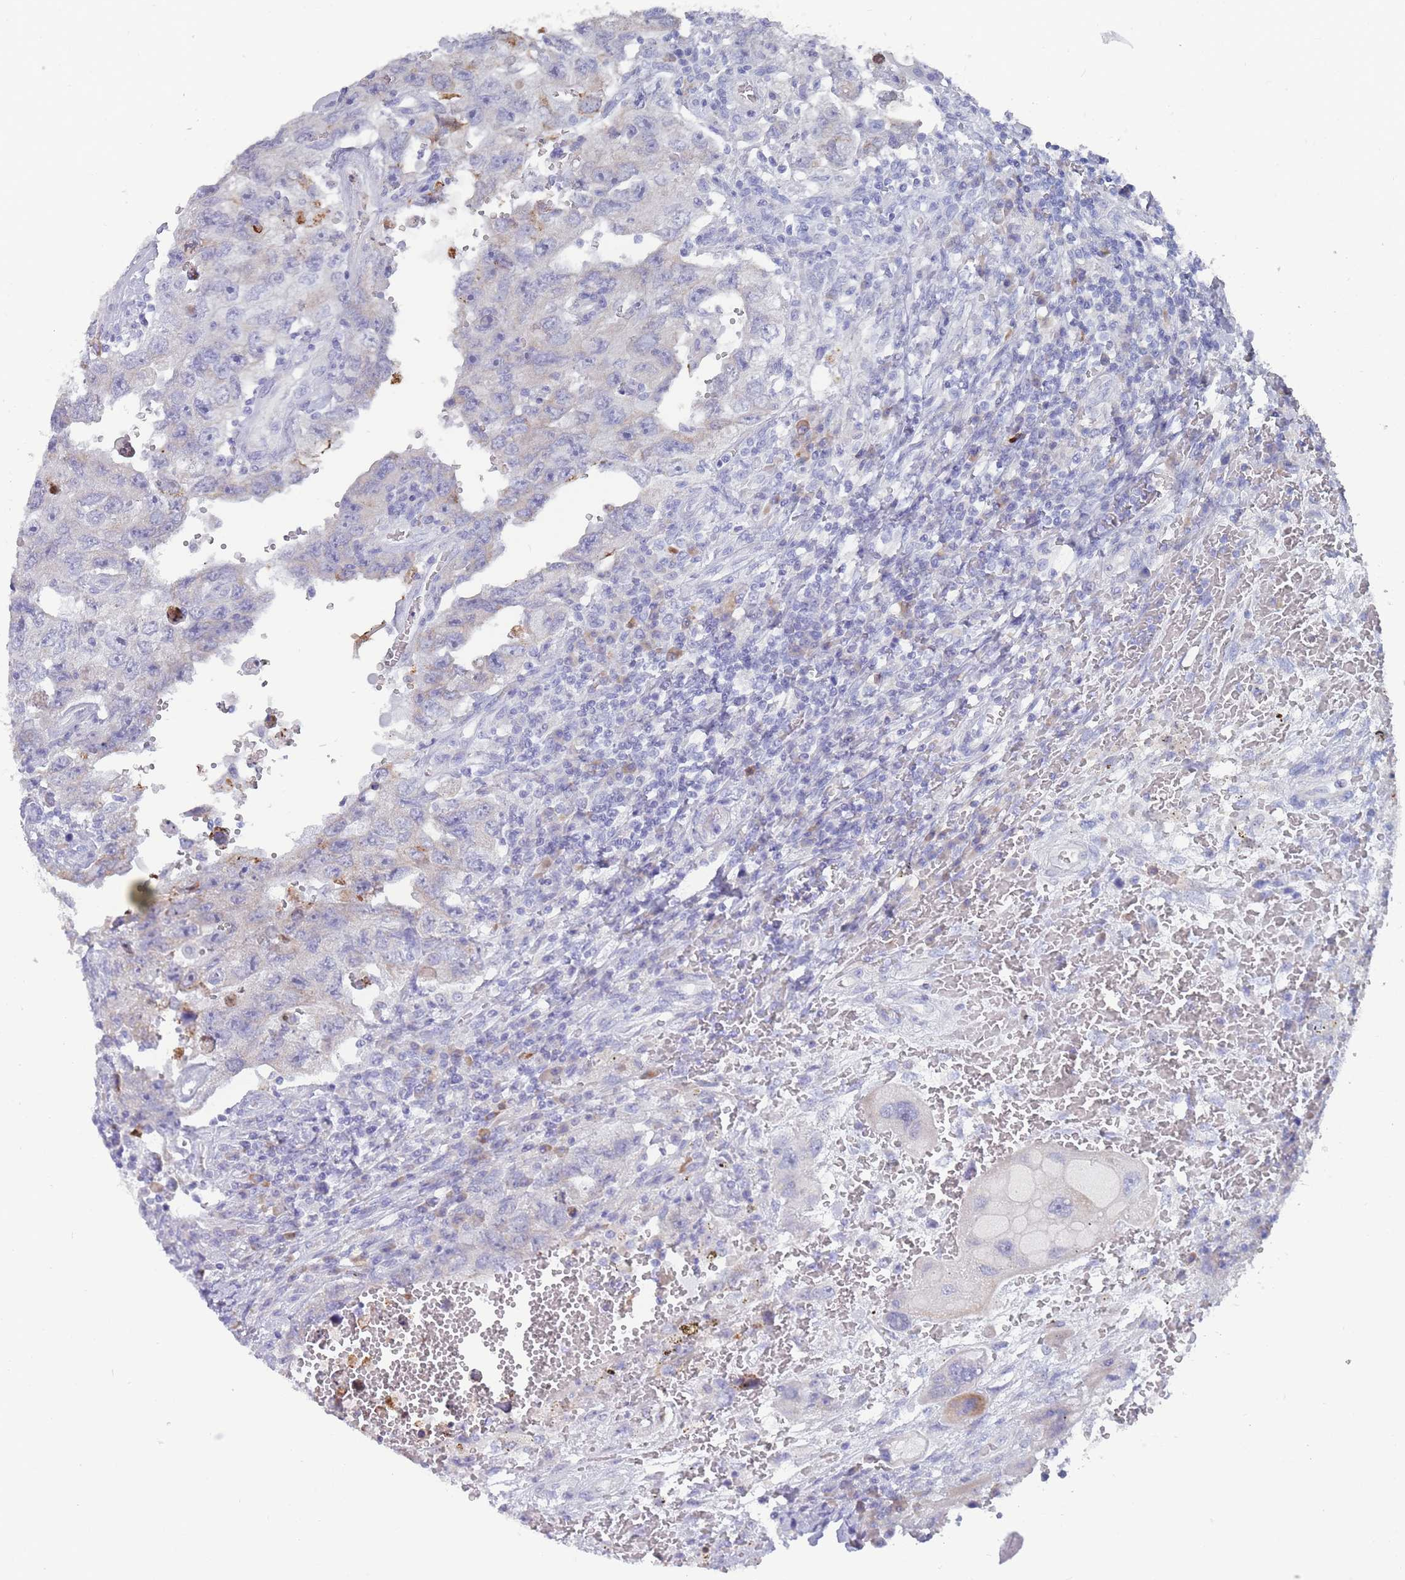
{"staining": {"intensity": "negative", "quantity": "none", "location": "none"}, "tissue": "testis cancer", "cell_type": "Tumor cells", "image_type": "cancer", "snomed": [{"axis": "morphology", "description": "Carcinoma, Embryonal, NOS"}, {"axis": "topography", "description": "Testis"}], "caption": "This is a image of immunohistochemistry staining of embryonal carcinoma (testis), which shows no positivity in tumor cells.", "gene": "ST8SIA5", "patient": {"sex": "male", "age": 26}}